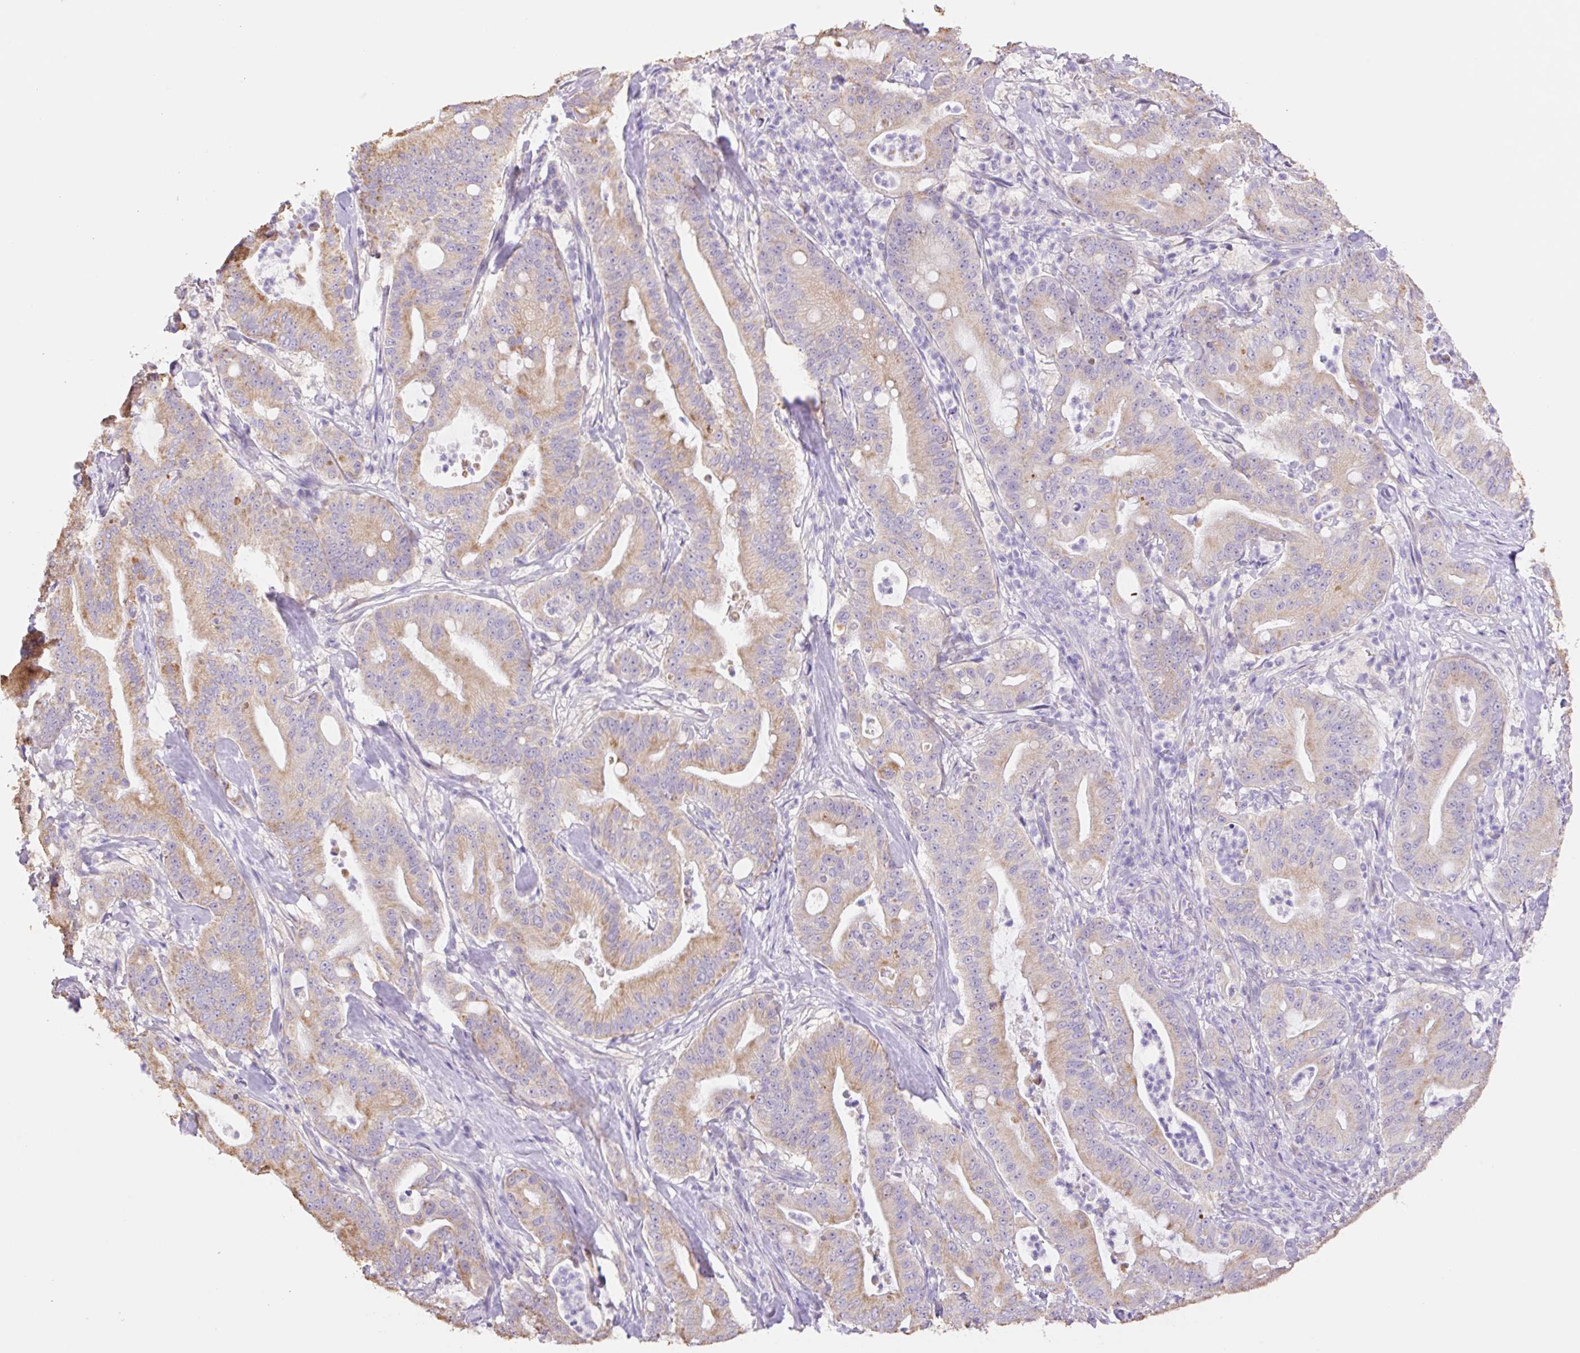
{"staining": {"intensity": "weak", "quantity": ">75%", "location": "cytoplasmic/membranous"}, "tissue": "pancreatic cancer", "cell_type": "Tumor cells", "image_type": "cancer", "snomed": [{"axis": "morphology", "description": "Adenocarcinoma, NOS"}, {"axis": "topography", "description": "Pancreas"}], "caption": "DAB immunohistochemical staining of human adenocarcinoma (pancreatic) exhibits weak cytoplasmic/membranous protein positivity in approximately >75% of tumor cells.", "gene": "COPZ2", "patient": {"sex": "male", "age": 71}}